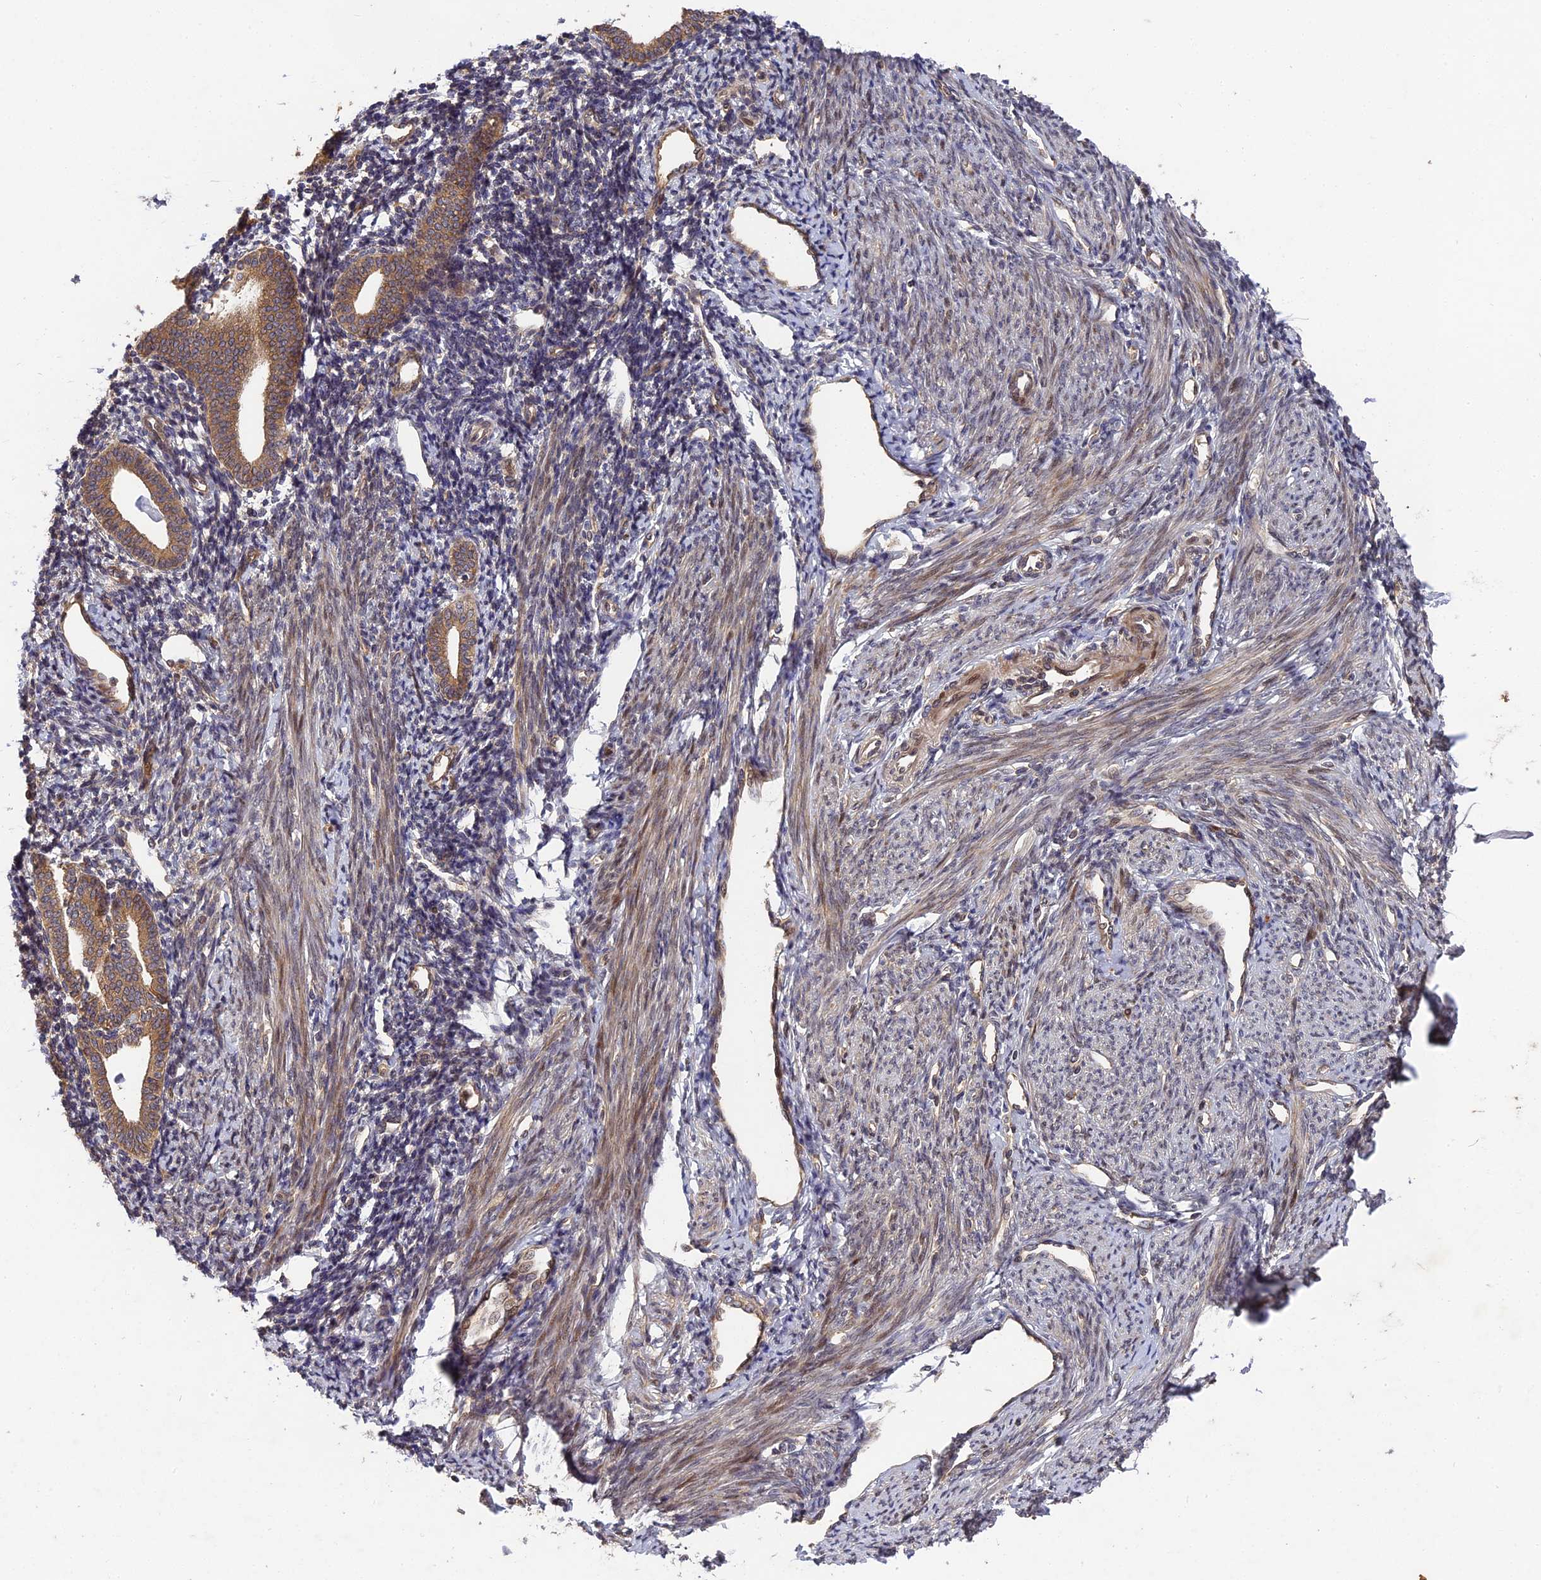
{"staining": {"intensity": "negative", "quantity": "none", "location": "none"}, "tissue": "endometrium", "cell_type": "Cells in endometrial stroma", "image_type": "normal", "snomed": [{"axis": "morphology", "description": "Normal tissue, NOS"}, {"axis": "topography", "description": "Endometrium"}], "caption": "IHC histopathology image of unremarkable endometrium: human endometrium stained with DAB exhibits no significant protein staining in cells in endometrial stroma.", "gene": "TMUB2", "patient": {"sex": "female", "age": 56}}